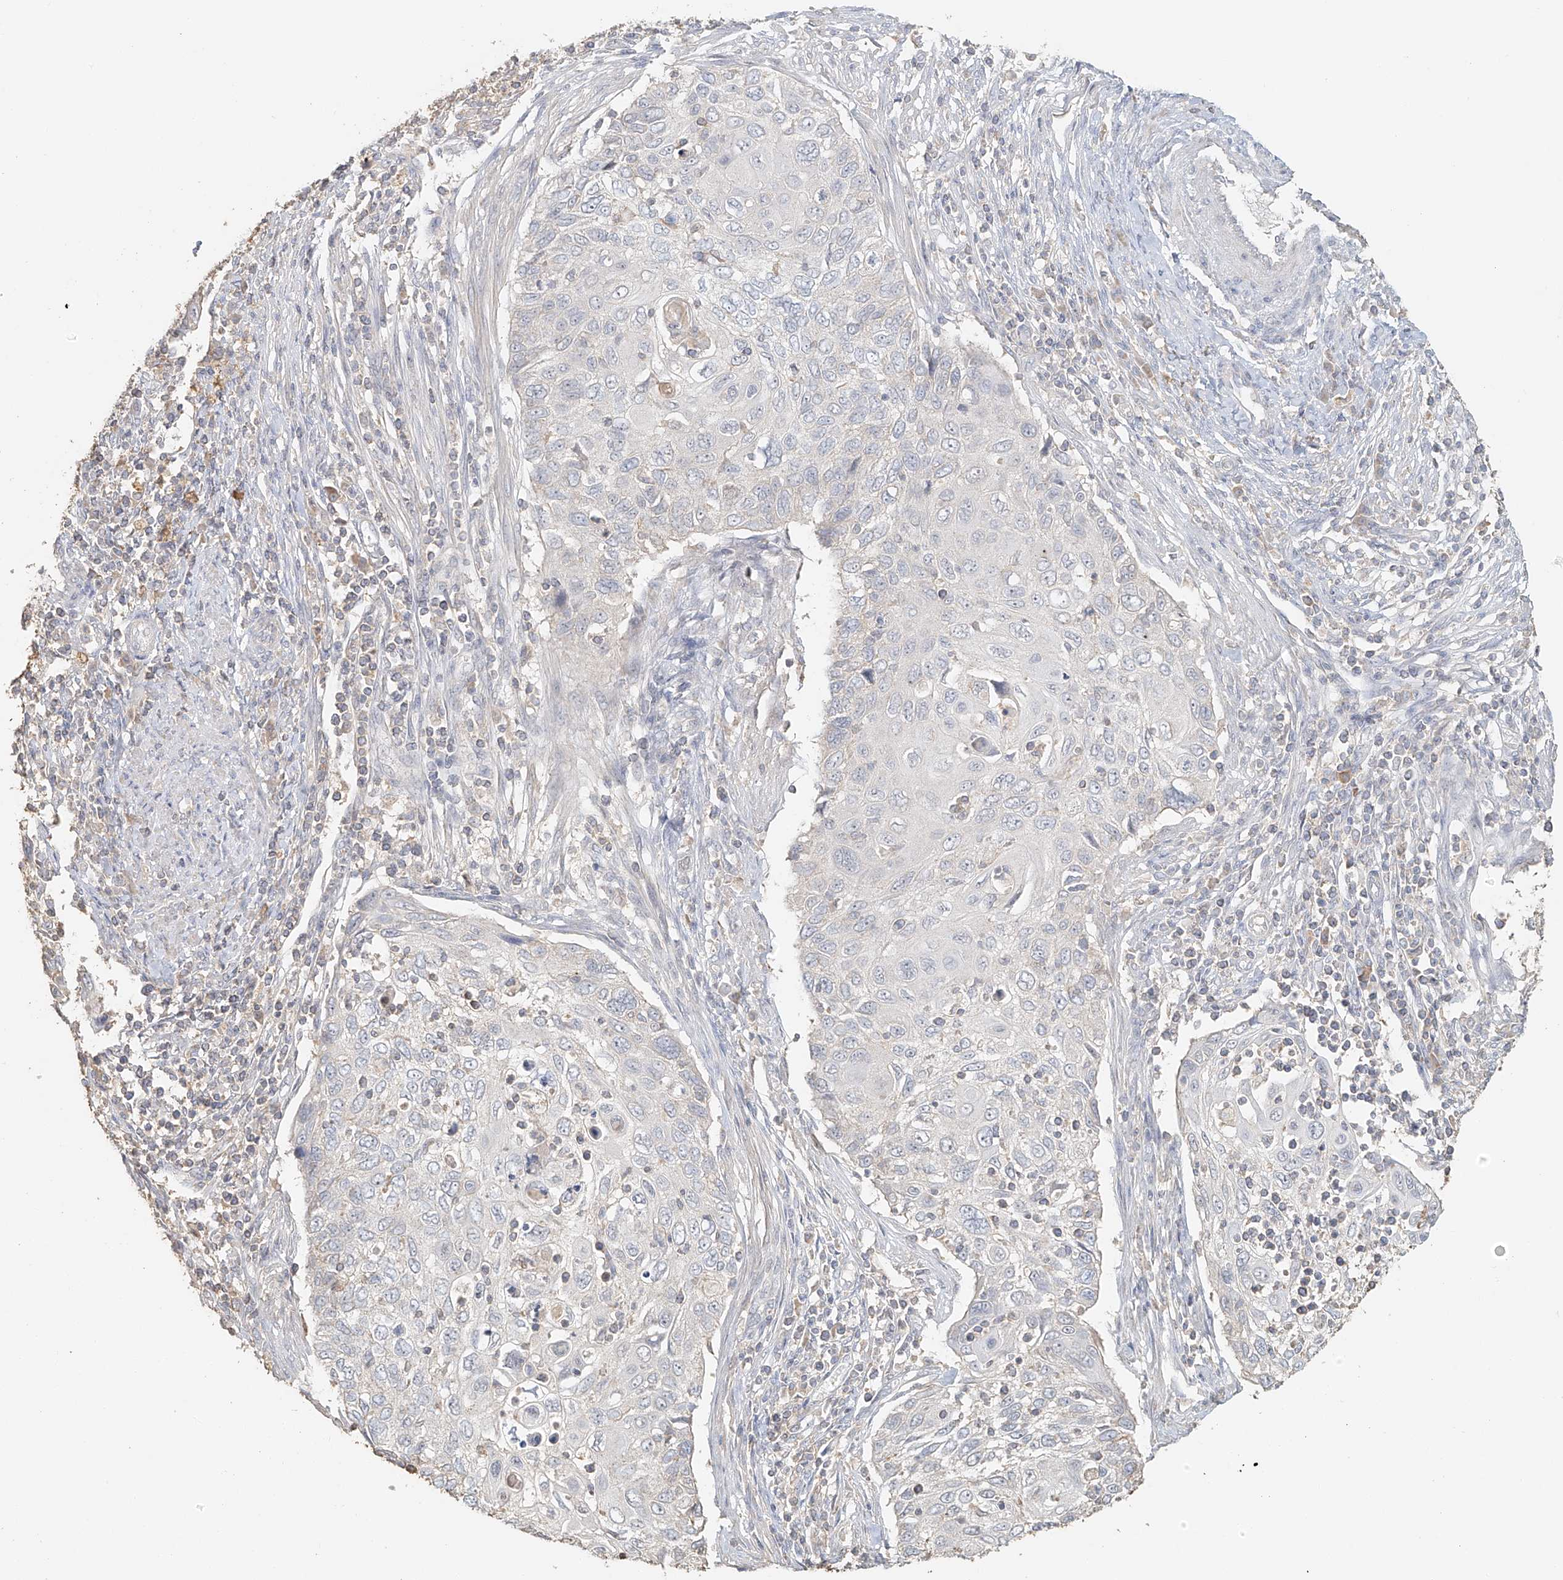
{"staining": {"intensity": "negative", "quantity": "none", "location": "none"}, "tissue": "cervical cancer", "cell_type": "Tumor cells", "image_type": "cancer", "snomed": [{"axis": "morphology", "description": "Squamous cell carcinoma, NOS"}, {"axis": "topography", "description": "Cervix"}], "caption": "An IHC micrograph of cervical cancer (squamous cell carcinoma) is shown. There is no staining in tumor cells of cervical cancer (squamous cell carcinoma).", "gene": "NPHS1", "patient": {"sex": "female", "age": 70}}